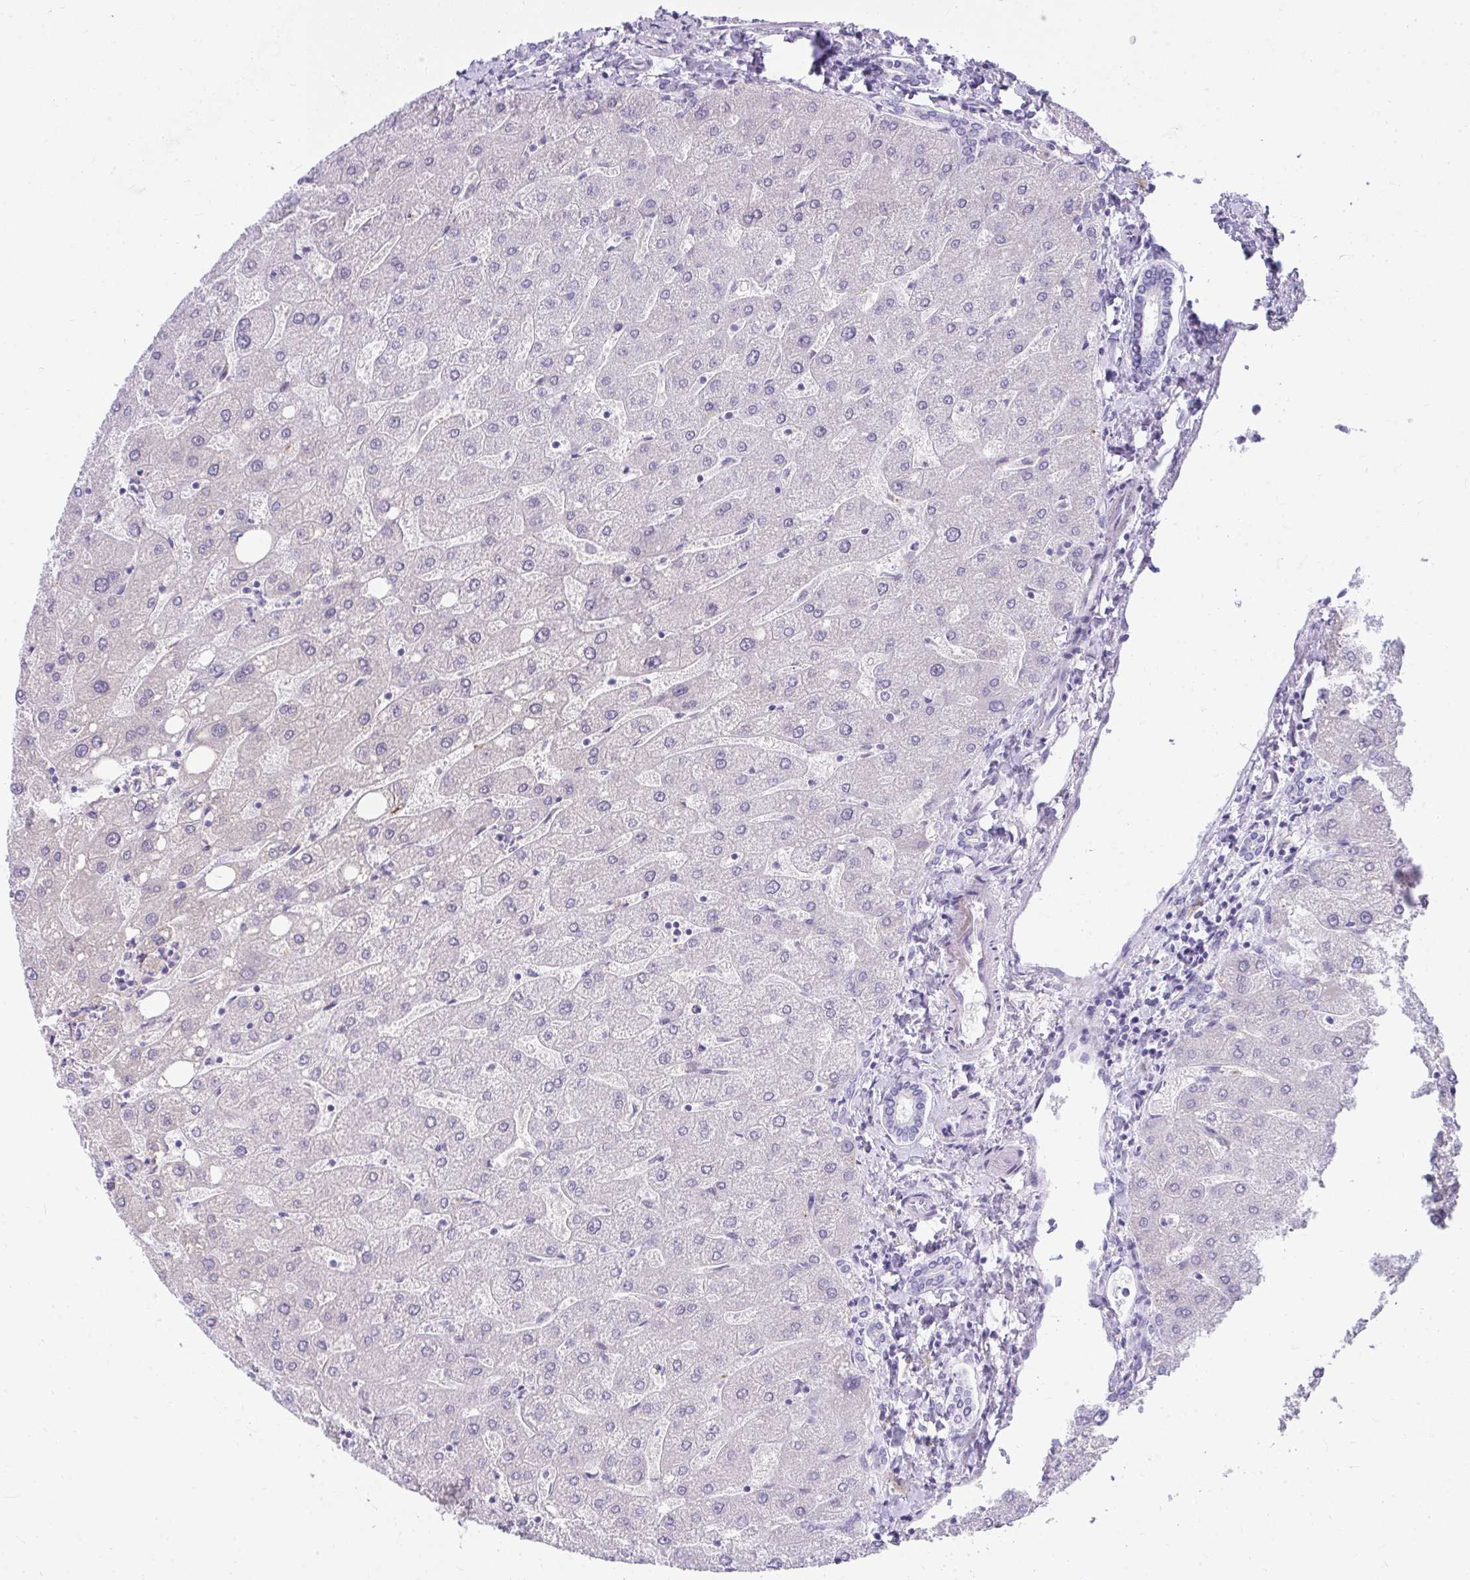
{"staining": {"intensity": "negative", "quantity": "none", "location": "none"}, "tissue": "liver", "cell_type": "Cholangiocytes", "image_type": "normal", "snomed": [{"axis": "morphology", "description": "Normal tissue, NOS"}, {"axis": "topography", "description": "Liver"}], "caption": "Cholangiocytes are negative for protein expression in benign human liver. Nuclei are stained in blue.", "gene": "LRRC36", "patient": {"sex": "male", "age": 67}}